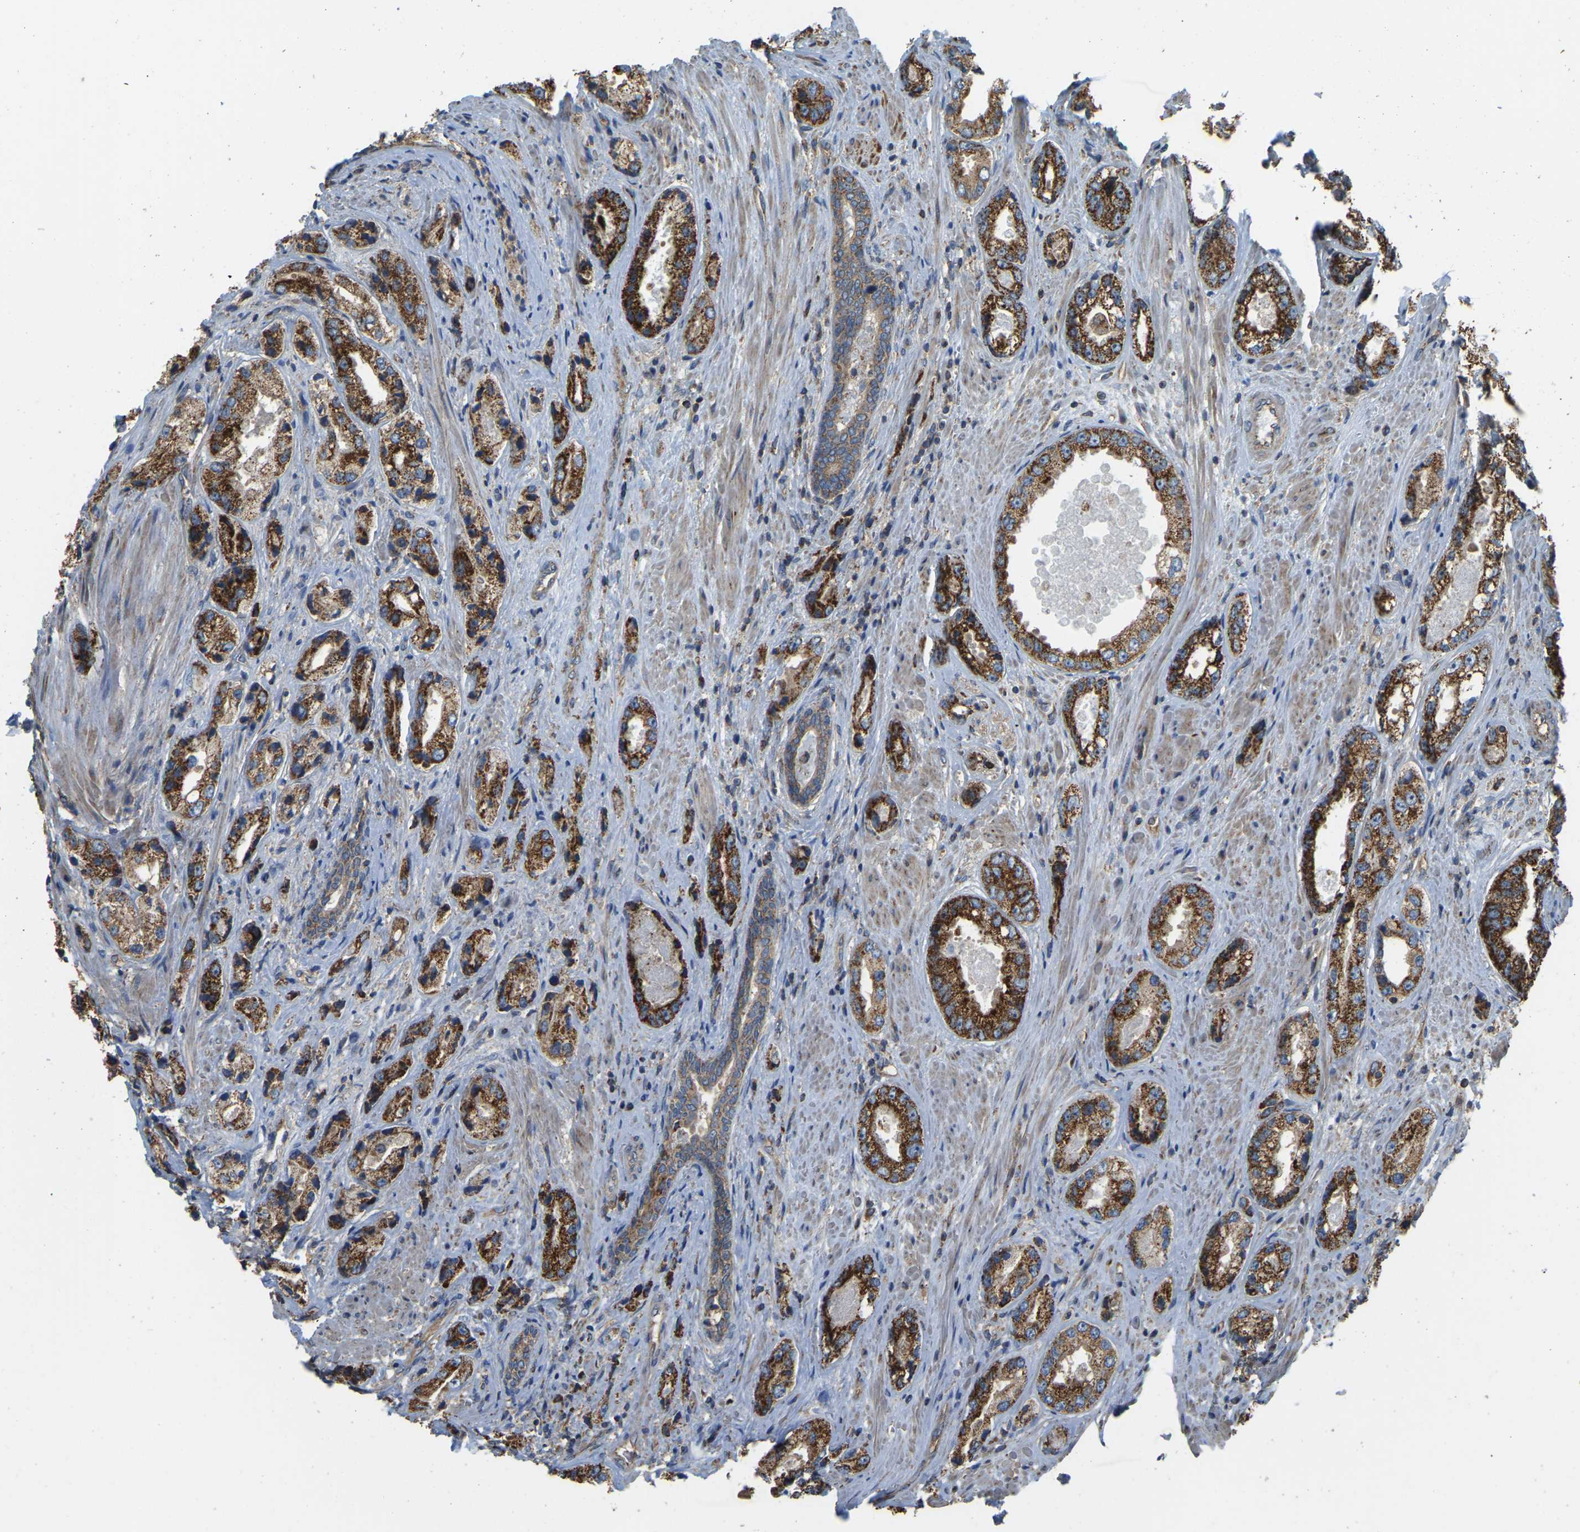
{"staining": {"intensity": "strong", "quantity": ">75%", "location": "cytoplasmic/membranous"}, "tissue": "prostate cancer", "cell_type": "Tumor cells", "image_type": "cancer", "snomed": [{"axis": "morphology", "description": "Adenocarcinoma, High grade"}, {"axis": "topography", "description": "Prostate"}], "caption": "IHC micrograph of prostate adenocarcinoma (high-grade) stained for a protein (brown), which demonstrates high levels of strong cytoplasmic/membranous positivity in approximately >75% of tumor cells.", "gene": "PSMD7", "patient": {"sex": "male", "age": 61}}